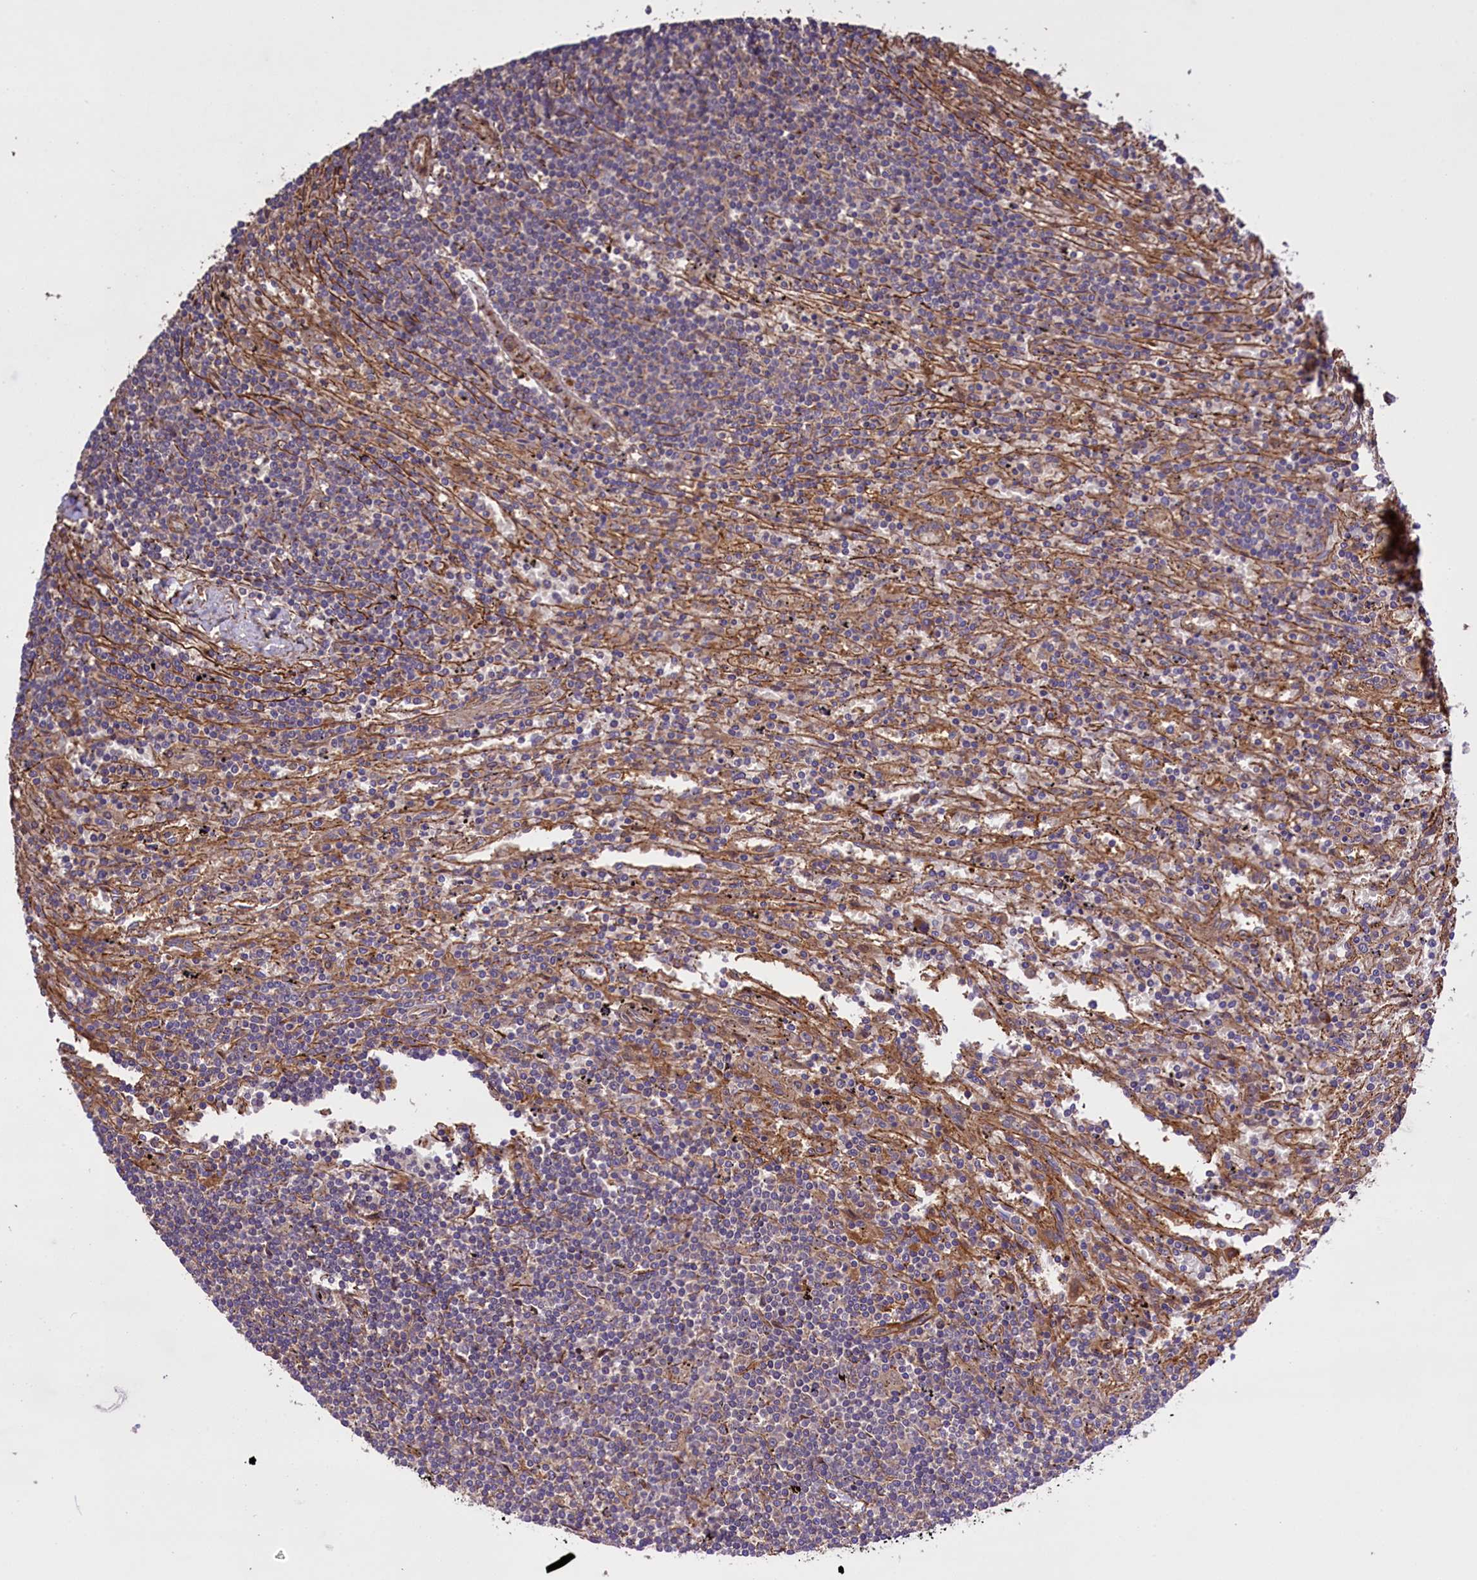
{"staining": {"intensity": "negative", "quantity": "none", "location": "none"}, "tissue": "lymphoma", "cell_type": "Tumor cells", "image_type": "cancer", "snomed": [{"axis": "morphology", "description": "Malignant lymphoma, non-Hodgkin's type, Low grade"}, {"axis": "topography", "description": "Spleen"}], "caption": "Malignant lymphoma, non-Hodgkin's type (low-grade) stained for a protein using immunohistochemistry (IHC) shows no positivity tumor cells.", "gene": "FUZ", "patient": {"sex": "male", "age": 76}}